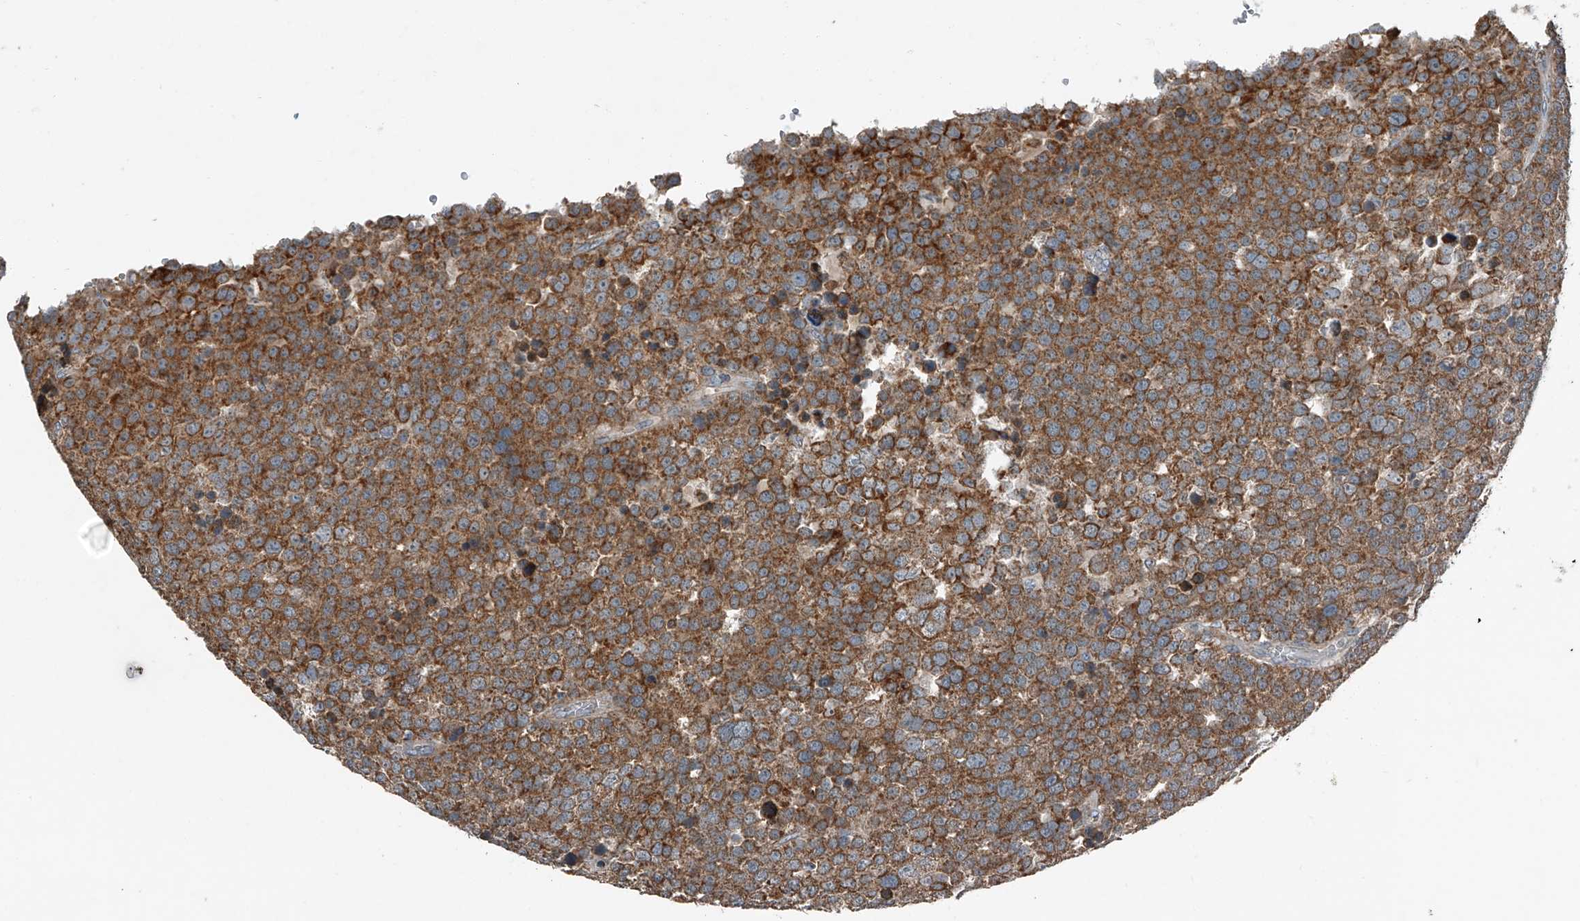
{"staining": {"intensity": "strong", "quantity": ">75%", "location": "cytoplasmic/membranous"}, "tissue": "testis cancer", "cell_type": "Tumor cells", "image_type": "cancer", "snomed": [{"axis": "morphology", "description": "Seminoma, NOS"}, {"axis": "topography", "description": "Testis"}], "caption": "Protein expression analysis of testis seminoma reveals strong cytoplasmic/membranous staining in approximately >75% of tumor cells. Using DAB (3,3'-diaminobenzidine) (brown) and hematoxylin (blue) stains, captured at high magnification using brightfield microscopy.", "gene": "CHRNA7", "patient": {"sex": "male", "age": 71}}